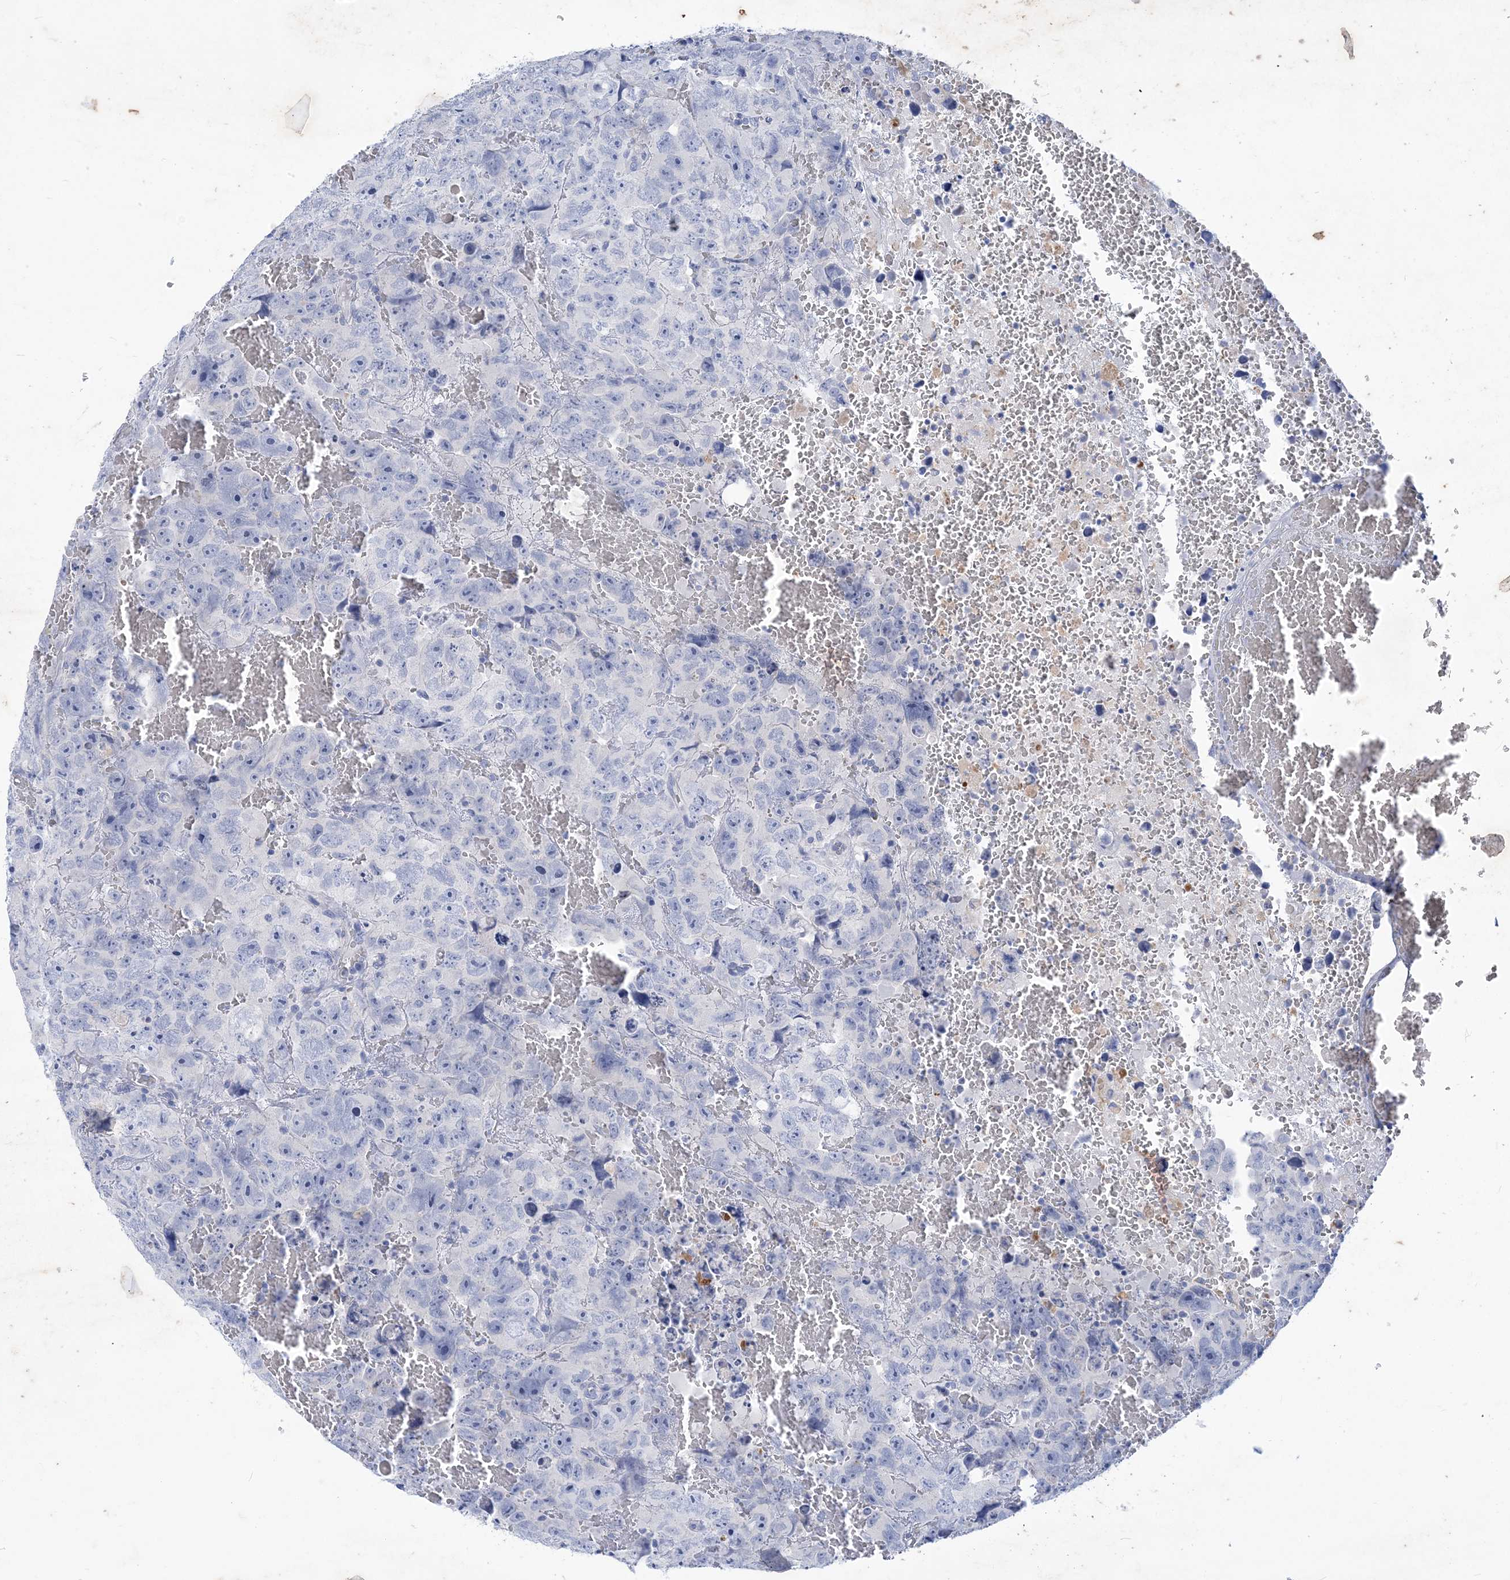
{"staining": {"intensity": "negative", "quantity": "none", "location": "none"}, "tissue": "testis cancer", "cell_type": "Tumor cells", "image_type": "cancer", "snomed": [{"axis": "morphology", "description": "Carcinoma, Embryonal, NOS"}, {"axis": "topography", "description": "Testis"}], "caption": "Immunohistochemistry of testis cancer exhibits no staining in tumor cells. The staining is performed using DAB brown chromogen with nuclei counter-stained in using hematoxylin.", "gene": "COPS8", "patient": {"sex": "male", "age": 45}}